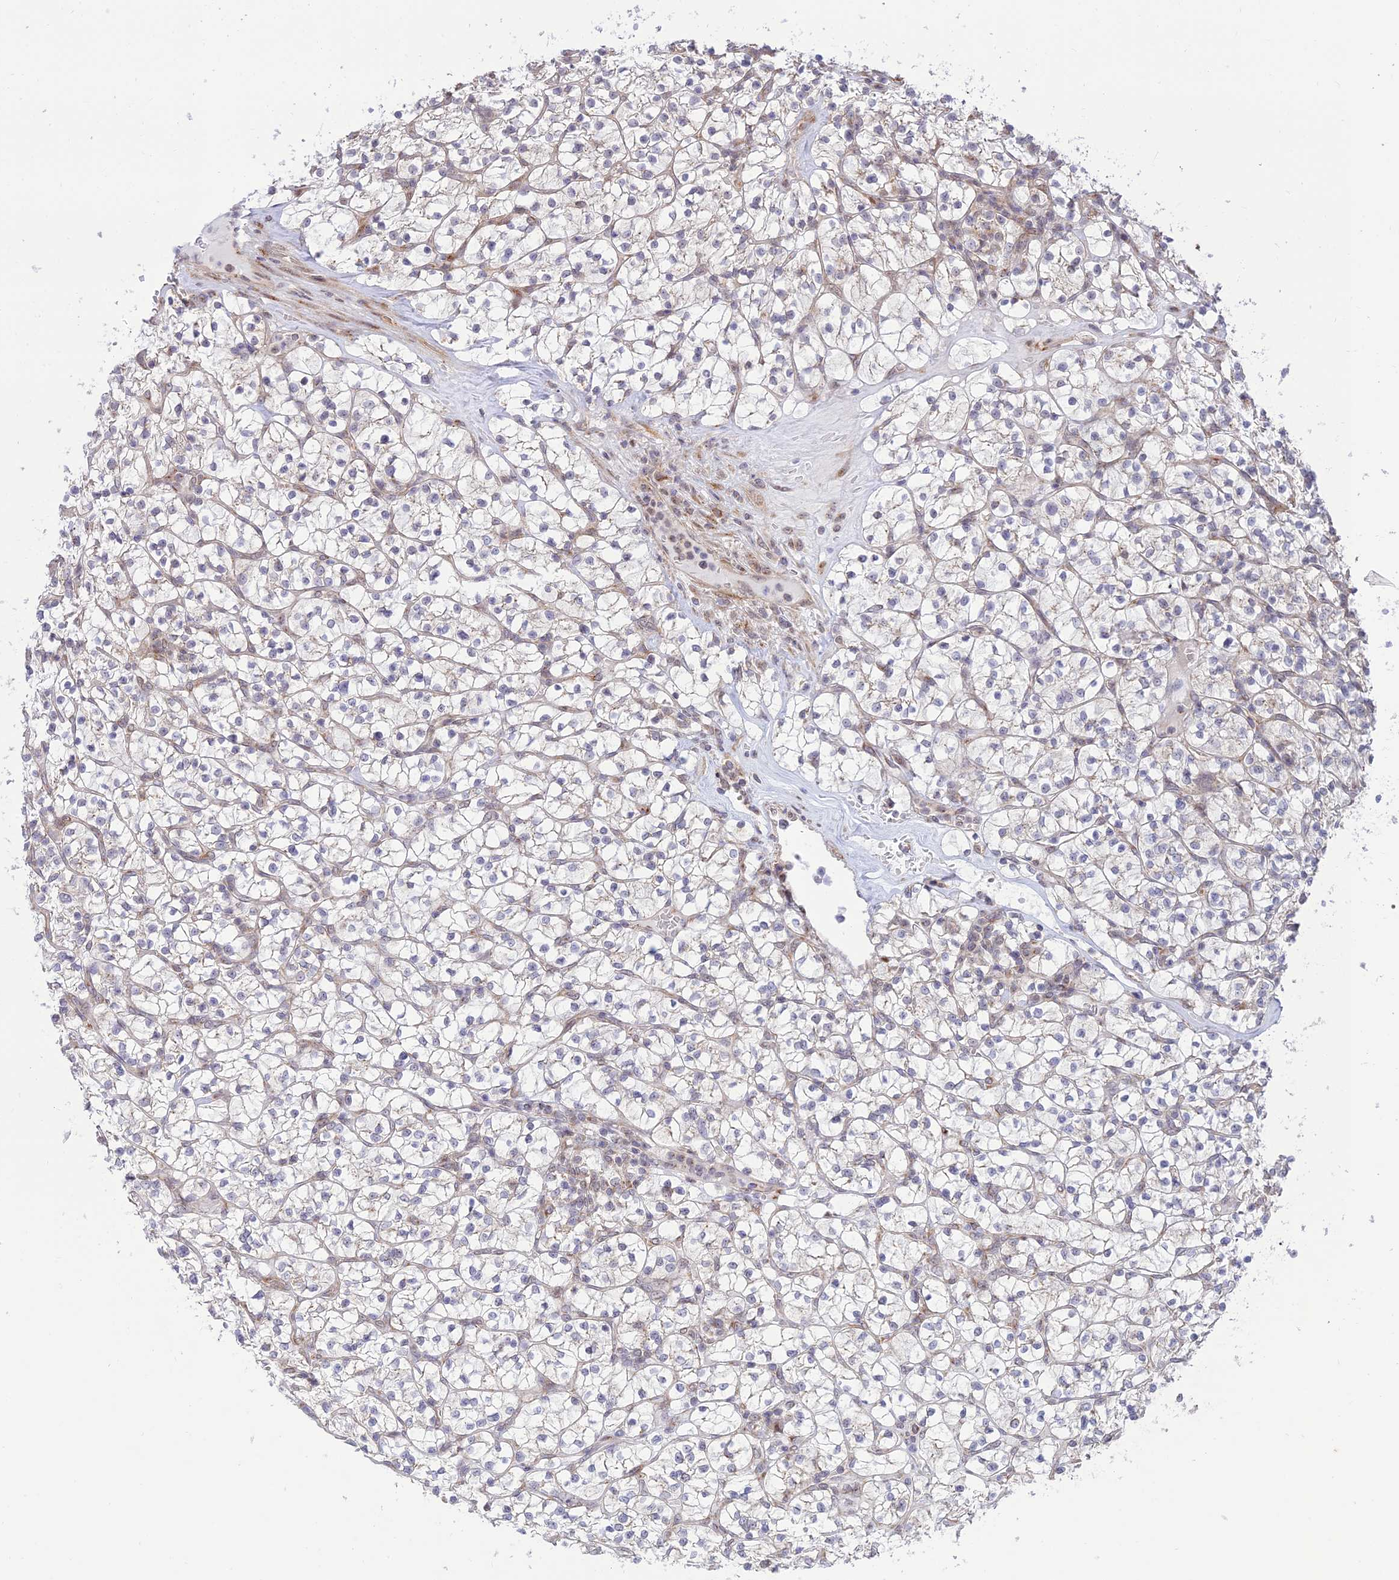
{"staining": {"intensity": "weak", "quantity": "<25%", "location": "cytoplasmic/membranous"}, "tissue": "renal cancer", "cell_type": "Tumor cells", "image_type": "cancer", "snomed": [{"axis": "morphology", "description": "Adenocarcinoma, NOS"}, {"axis": "topography", "description": "Kidney"}], "caption": "This is an IHC micrograph of renal cancer. There is no staining in tumor cells.", "gene": "GOLGA3", "patient": {"sex": "female", "age": 64}}